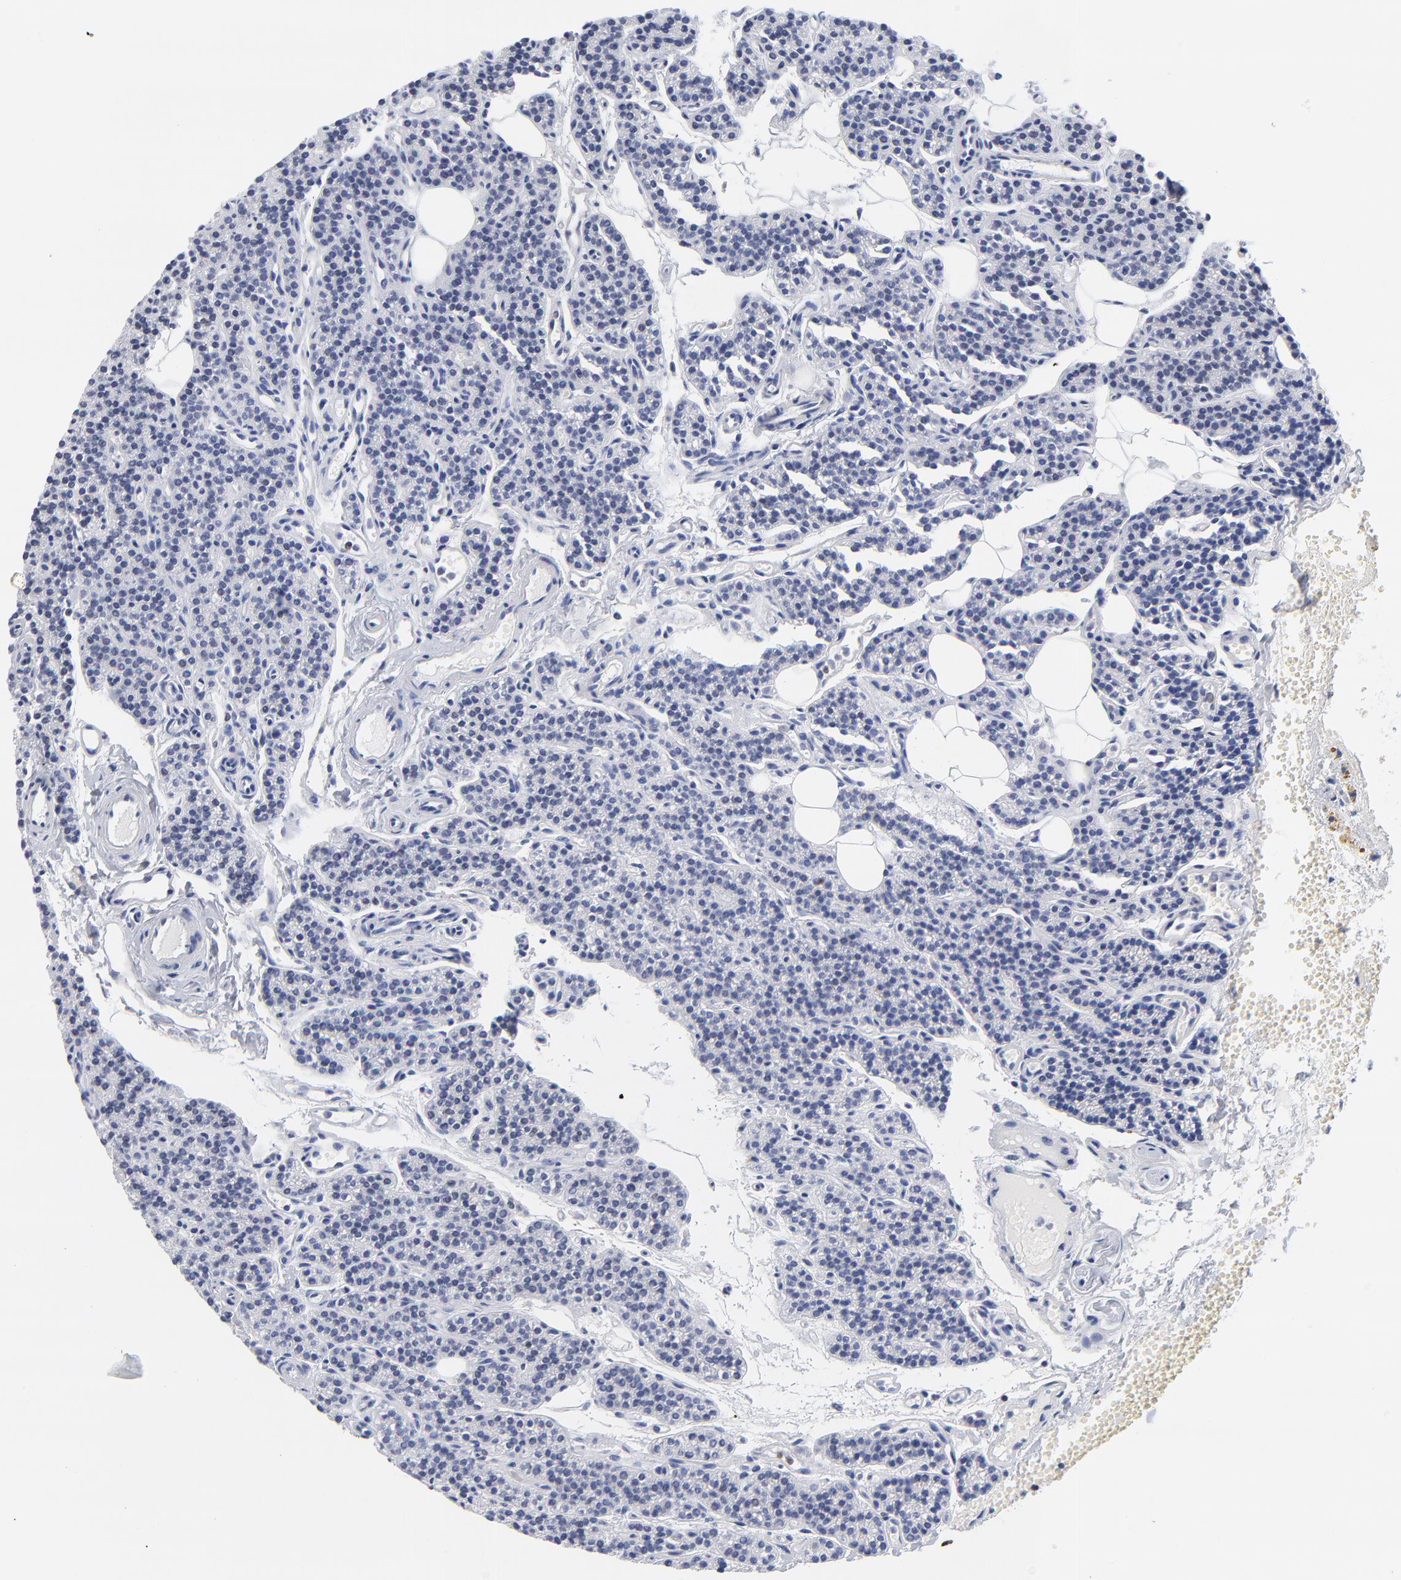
{"staining": {"intensity": "negative", "quantity": "none", "location": "none"}, "tissue": "parathyroid gland", "cell_type": "Glandular cells", "image_type": "normal", "snomed": [{"axis": "morphology", "description": "Normal tissue, NOS"}, {"axis": "topography", "description": "Parathyroid gland"}], "caption": "Glandular cells show no significant expression in unremarkable parathyroid gland. (DAB (3,3'-diaminobenzidine) immunohistochemistry visualized using brightfield microscopy, high magnification).", "gene": "THAP7", "patient": {"sex": "male", "age": 25}}